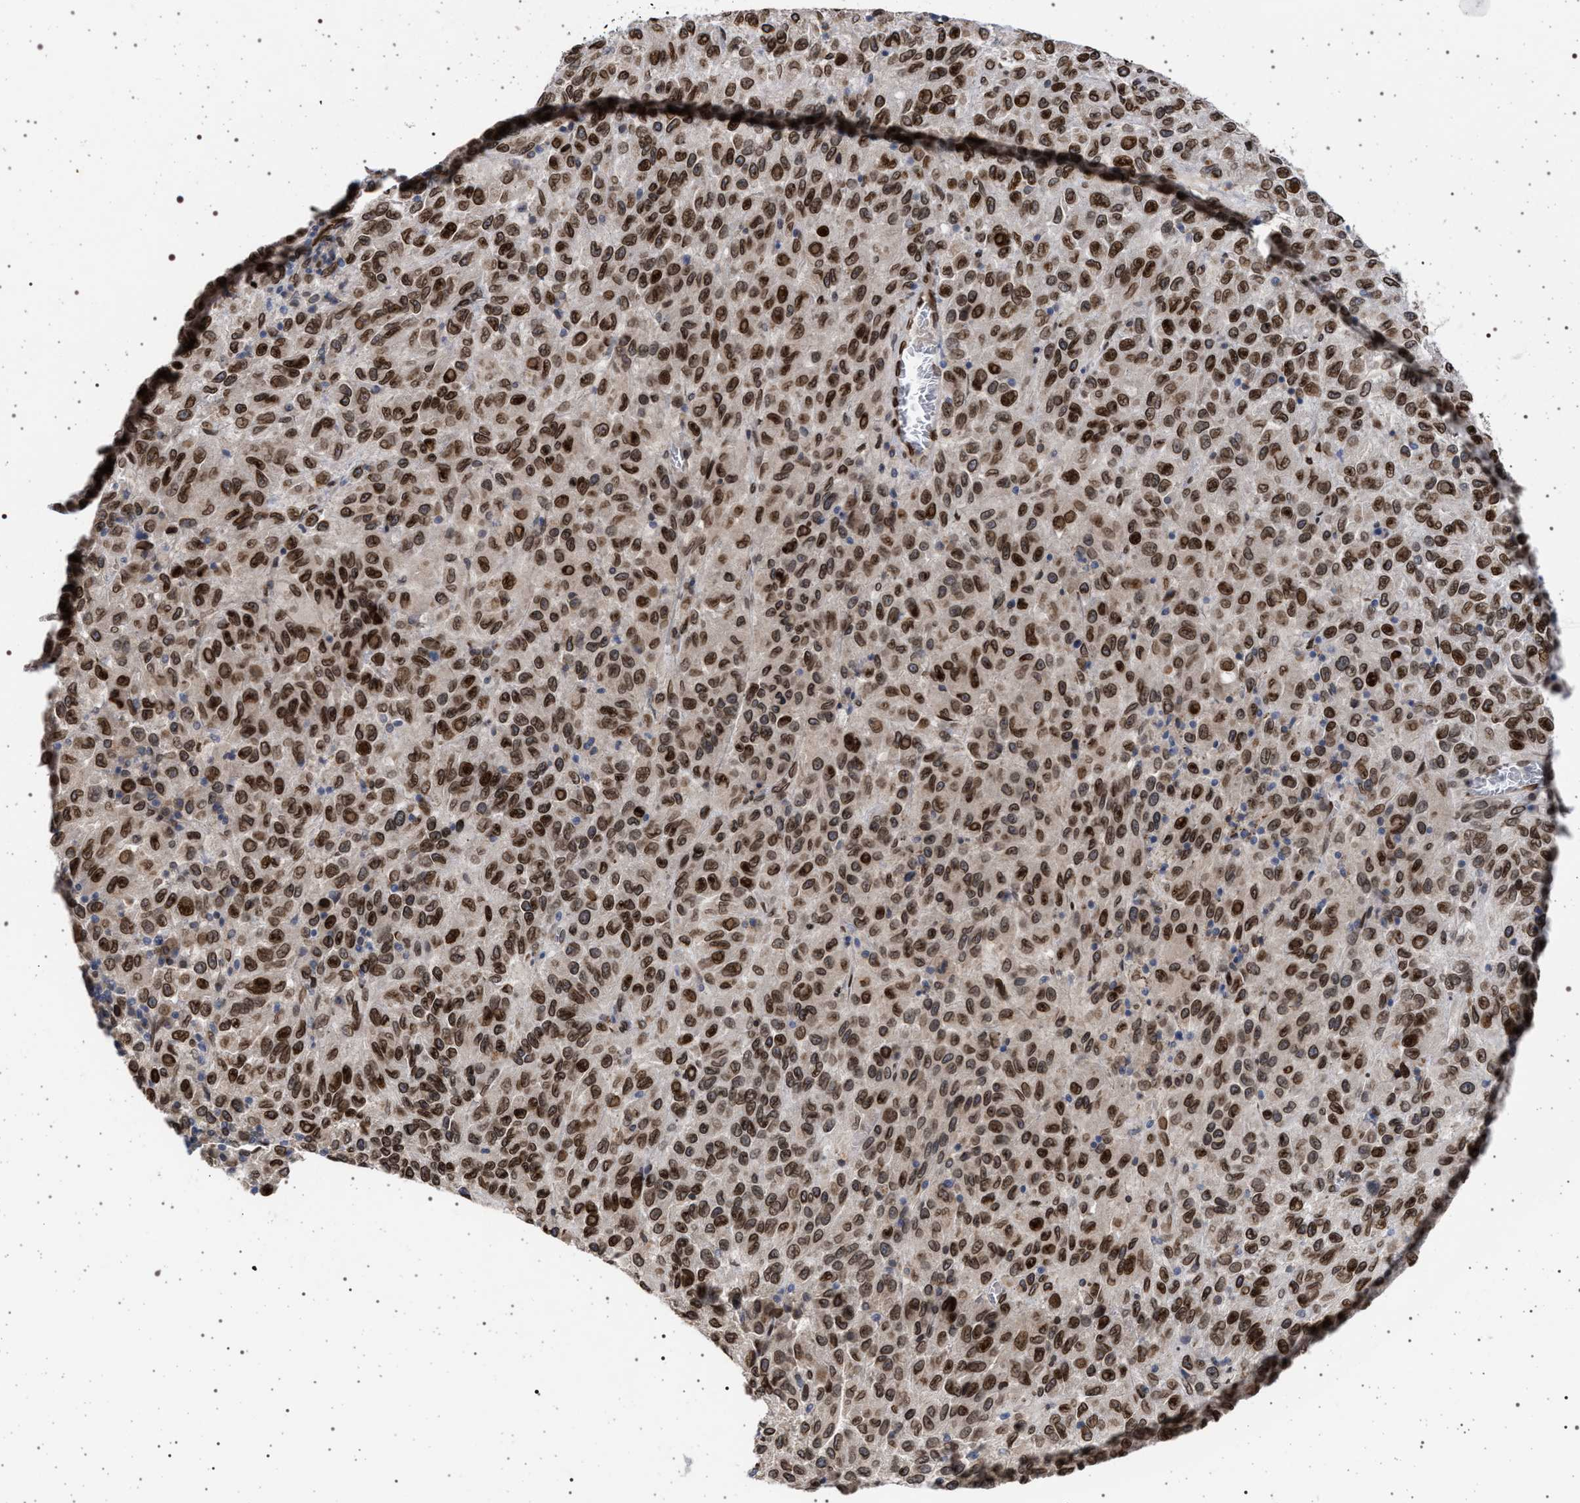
{"staining": {"intensity": "strong", "quantity": ">75%", "location": "nuclear"}, "tissue": "melanoma", "cell_type": "Tumor cells", "image_type": "cancer", "snomed": [{"axis": "morphology", "description": "Malignant melanoma, Metastatic site"}, {"axis": "topography", "description": "Lung"}], "caption": "Brown immunohistochemical staining in human melanoma reveals strong nuclear expression in about >75% of tumor cells. The staining is performed using DAB (3,3'-diaminobenzidine) brown chromogen to label protein expression. The nuclei are counter-stained blue using hematoxylin.", "gene": "ING2", "patient": {"sex": "male", "age": 64}}